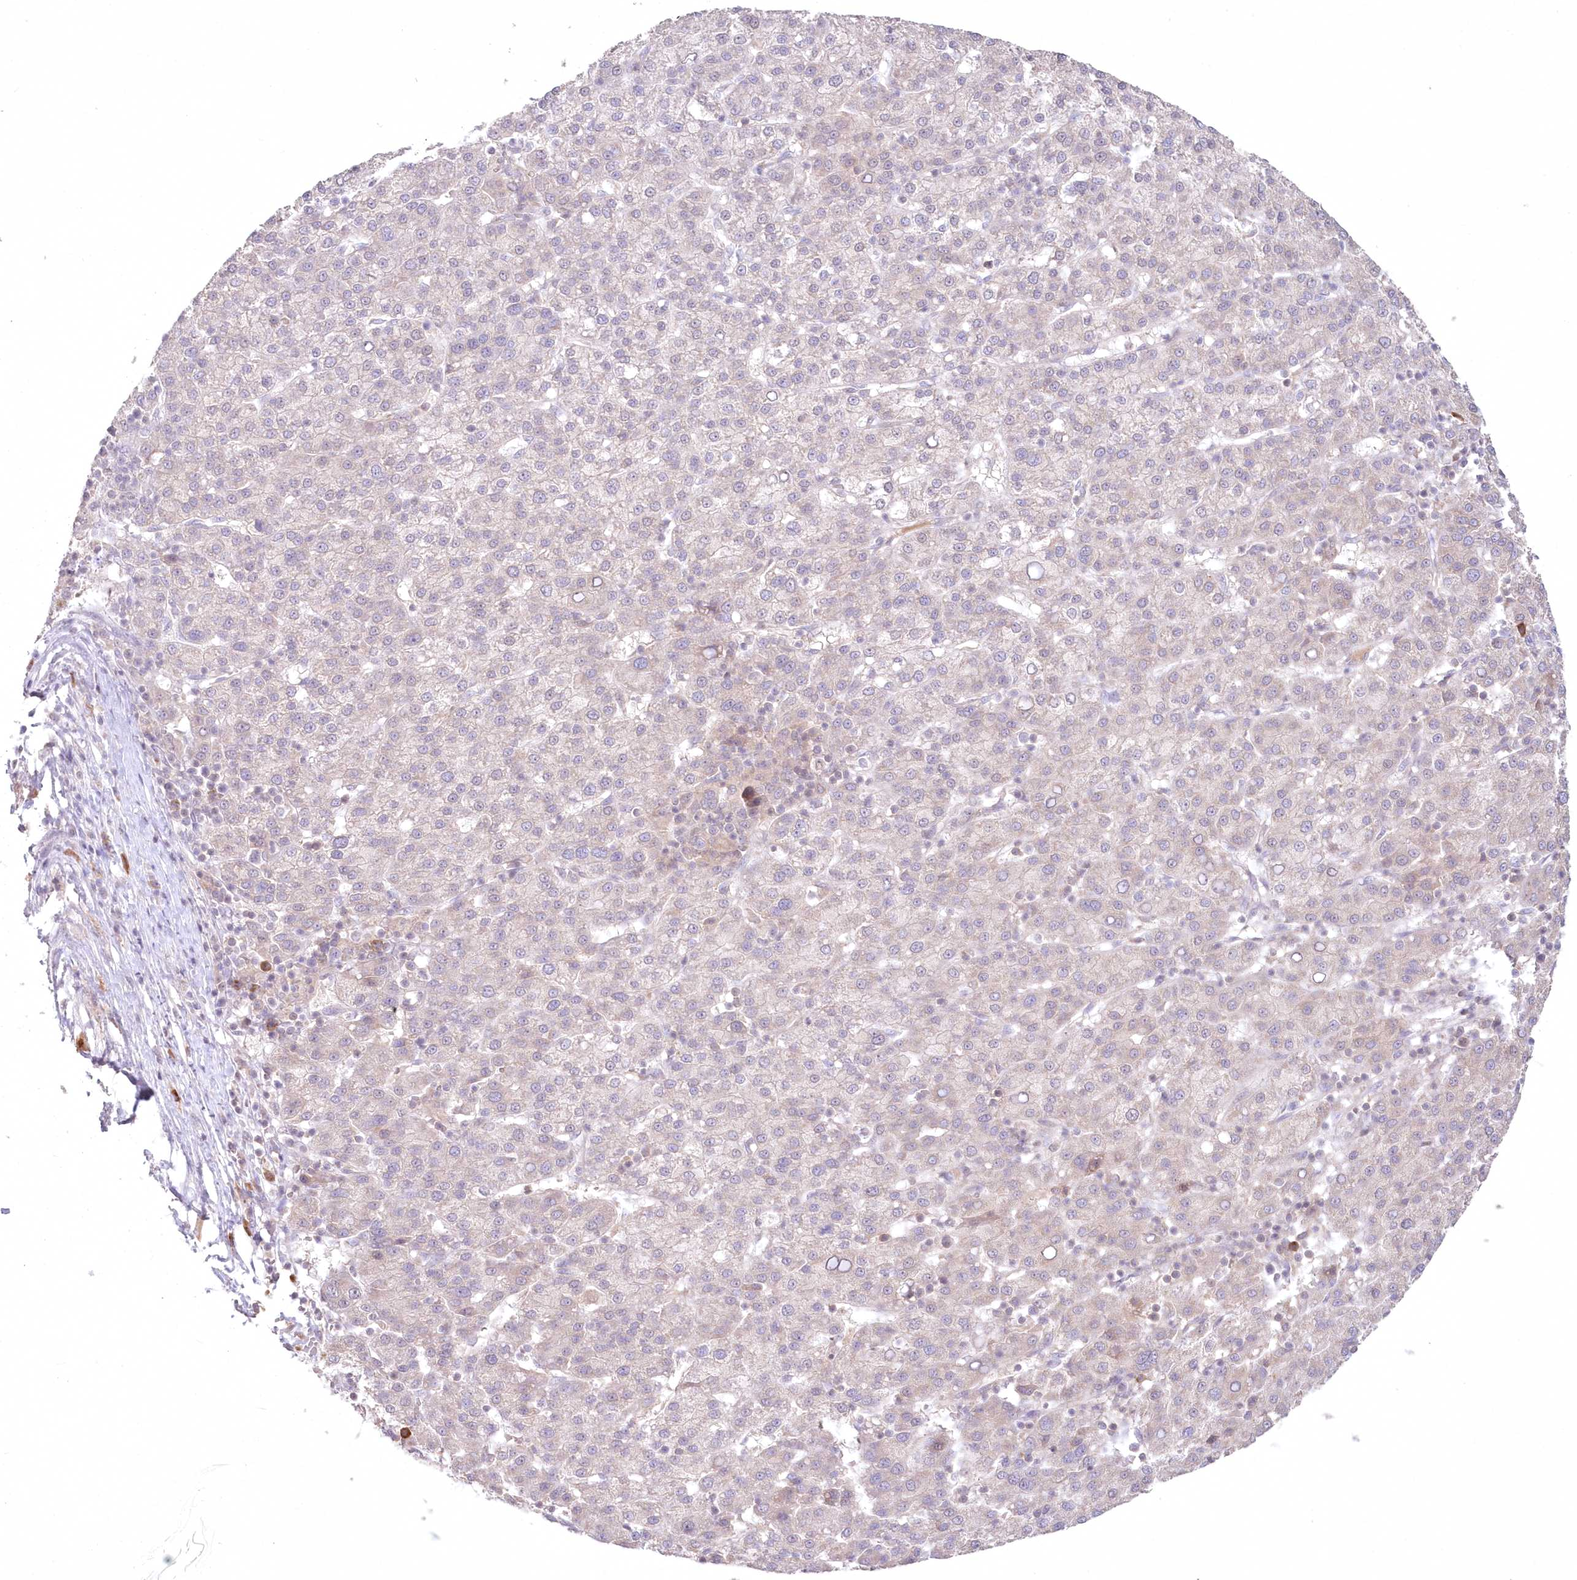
{"staining": {"intensity": "negative", "quantity": "none", "location": "none"}, "tissue": "liver cancer", "cell_type": "Tumor cells", "image_type": "cancer", "snomed": [{"axis": "morphology", "description": "Carcinoma, Hepatocellular, NOS"}, {"axis": "topography", "description": "Liver"}], "caption": "Liver hepatocellular carcinoma was stained to show a protein in brown. There is no significant expression in tumor cells. (DAB (3,3'-diaminobenzidine) immunohistochemistry (IHC), high magnification).", "gene": "ASCC1", "patient": {"sex": "female", "age": 58}}